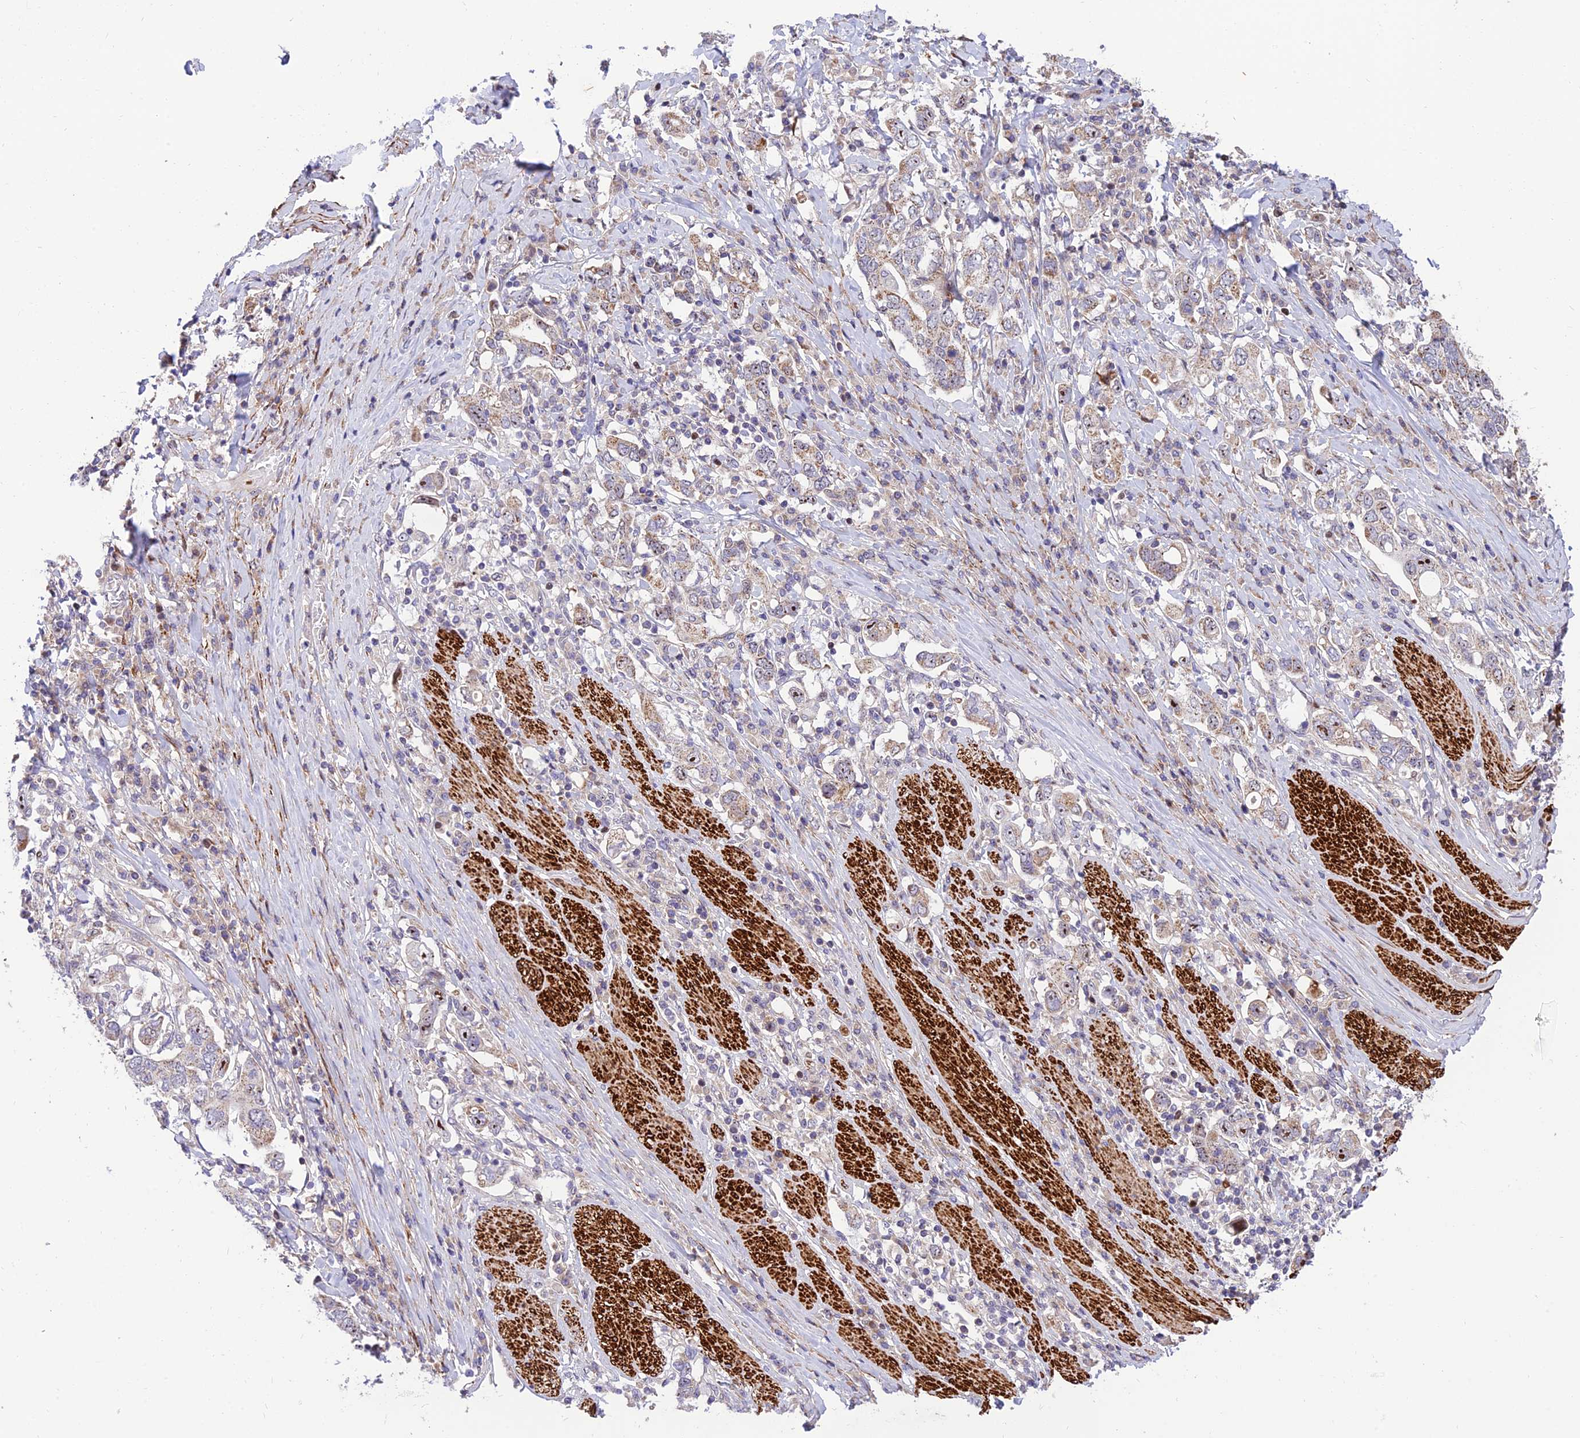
{"staining": {"intensity": "weak", "quantity": "<25%", "location": "cytoplasmic/membranous"}, "tissue": "stomach cancer", "cell_type": "Tumor cells", "image_type": "cancer", "snomed": [{"axis": "morphology", "description": "Adenocarcinoma, NOS"}, {"axis": "topography", "description": "Stomach, upper"}, {"axis": "topography", "description": "Stomach"}], "caption": "There is no significant expression in tumor cells of stomach cancer. (Stains: DAB (3,3'-diaminobenzidine) immunohistochemistry (IHC) with hematoxylin counter stain, Microscopy: brightfield microscopy at high magnification).", "gene": "KBTBD7", "patient": {"sex": "male", "age": 62}}